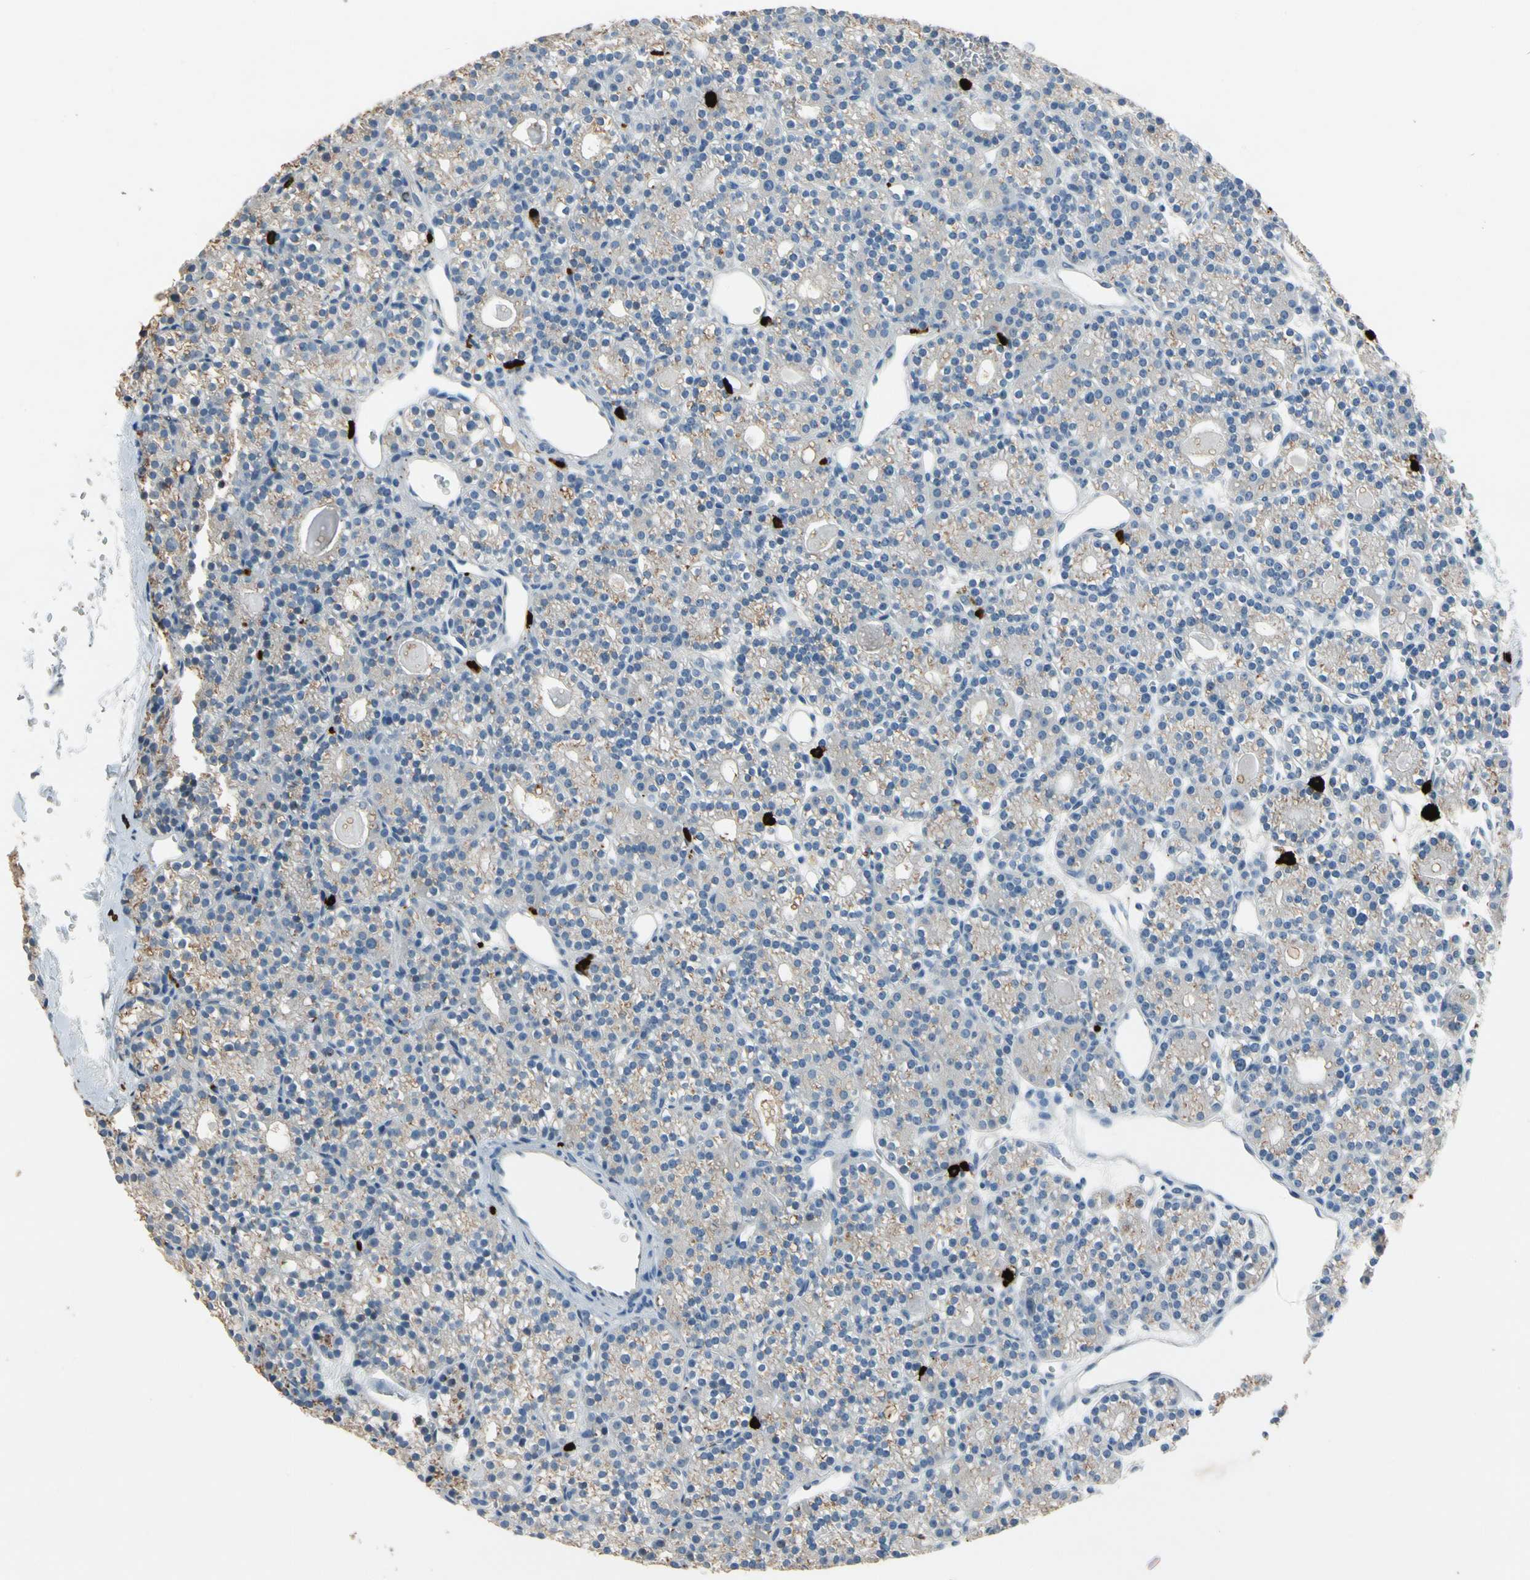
{"staining": {"intensity": "weak", "quantity": "<25%", "location": "cytoplasmic/membranous"}, "tissue": "parathyroid gland", "cell_type": "Glandular cells", "image_type": "normal", "snomed": [{"axis": "morphology", "description": "Normal tissue, NOS"}, {"axis": "topography", "description": "Parathyroid gland"}], "caption": "Glandular cells are negative for brown protein staining in unremarkable parathyroid gland. (DAB immunohistochemistry (IHC) with hematoxylin counter stain).", "gene": "CPA3", "patient": {"sex": "female", "age": 64}}